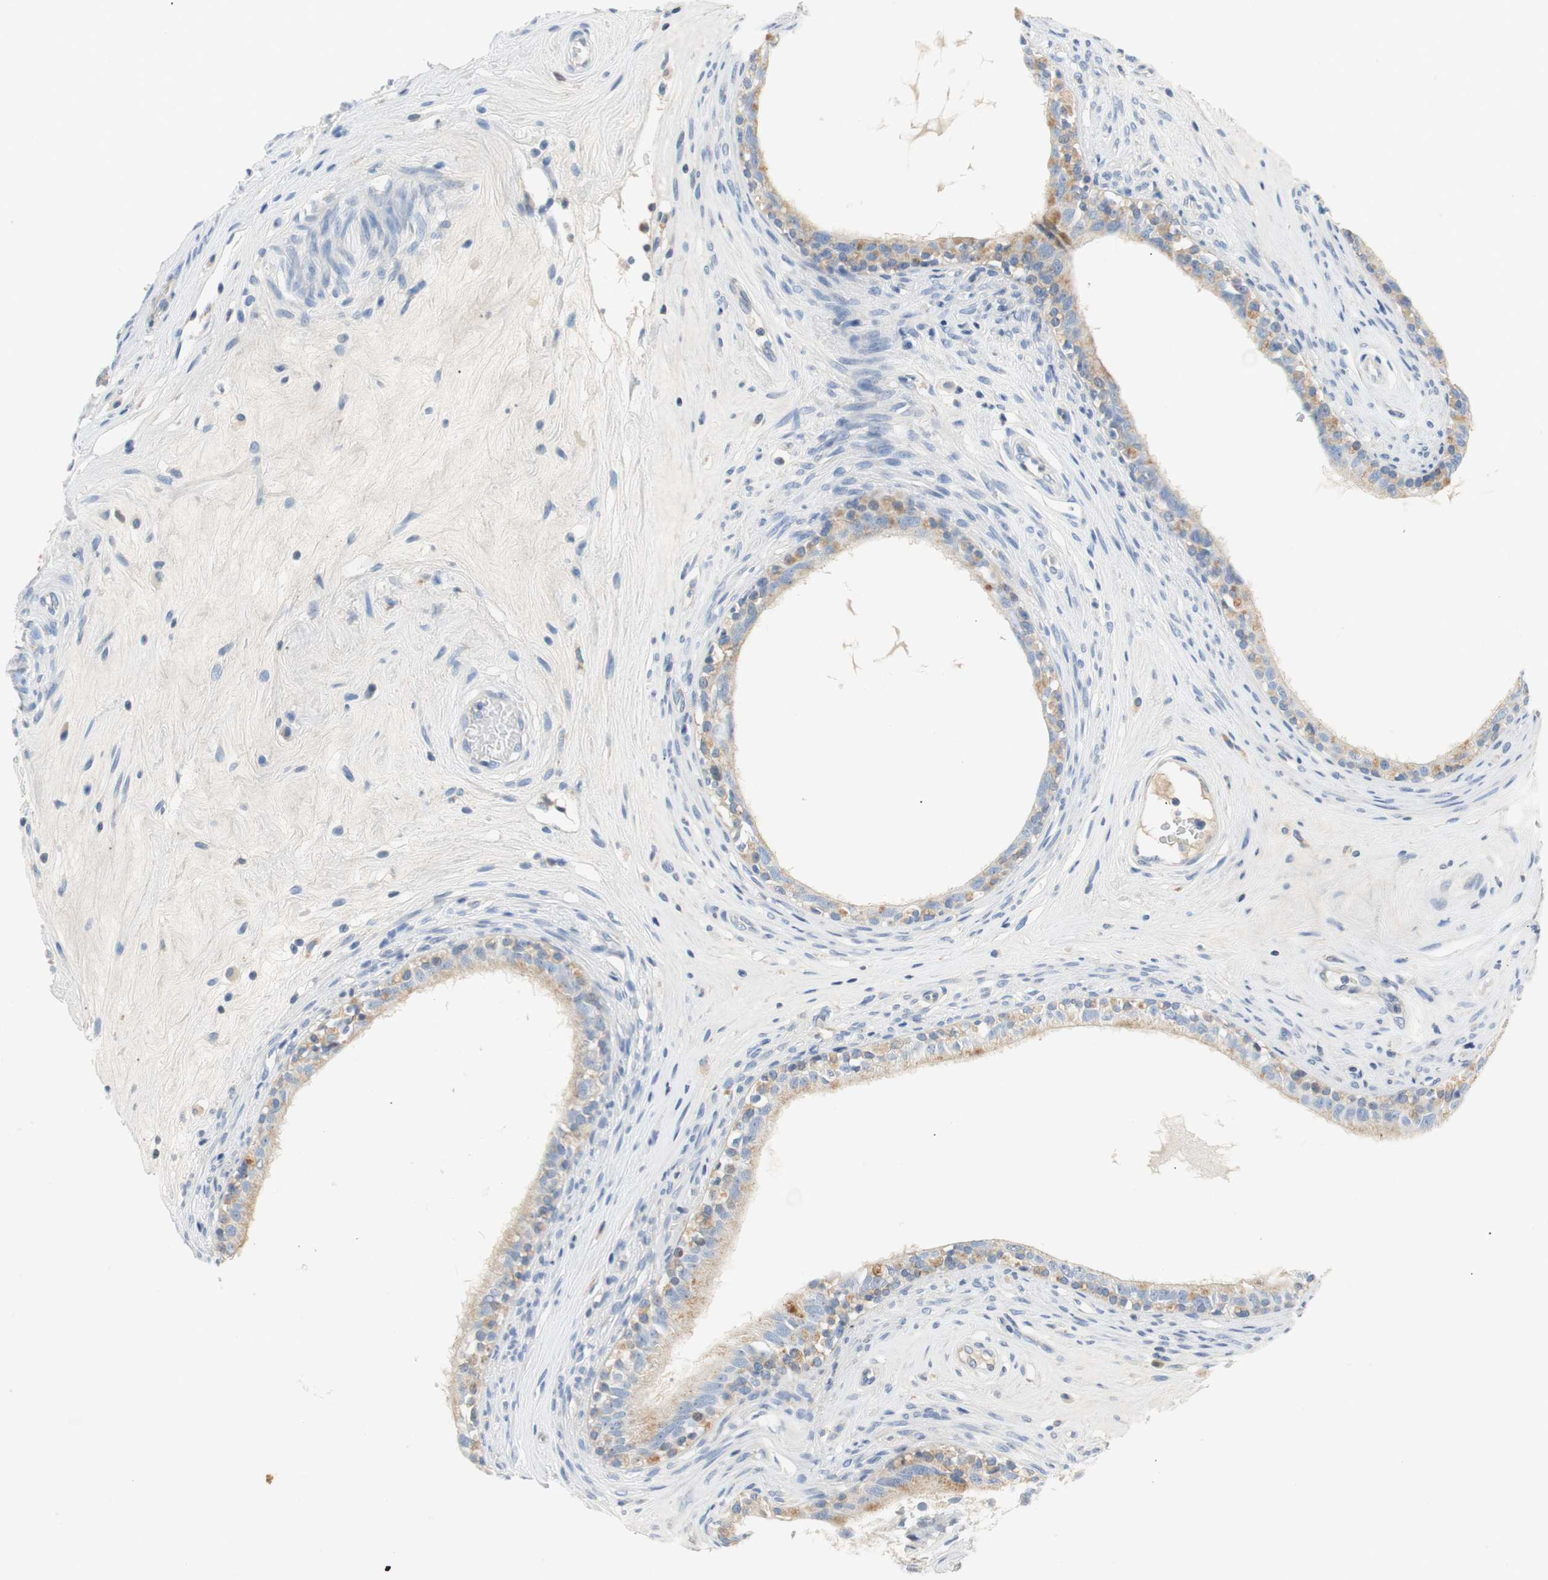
{"staining": {"intensity": "weak", "quantity": "<25%", "location": "cytoplasmic/membranous"}, "tissue": "epididymis", "cell_type": "Glandular cells", "image_type": "normal", "snomed": [{"axis": "morphology", "description": "Normal tissue, NOS"}, {"axis": "morphology", "description": "Inflammation, NOS"}, {"axis": "topography", "description": "Epididymis"}], "caption": "This is a micrograph of IHC staining of normal epididymis, which shows no expression in glandular cells. (Stains: DAB immunohistochemistry with hematoxylin counter stain, Microscopy: brightfield microscopy at high magnification).", "gene": "CCM2L", "patient": {"sex": "male", "age": 84}}